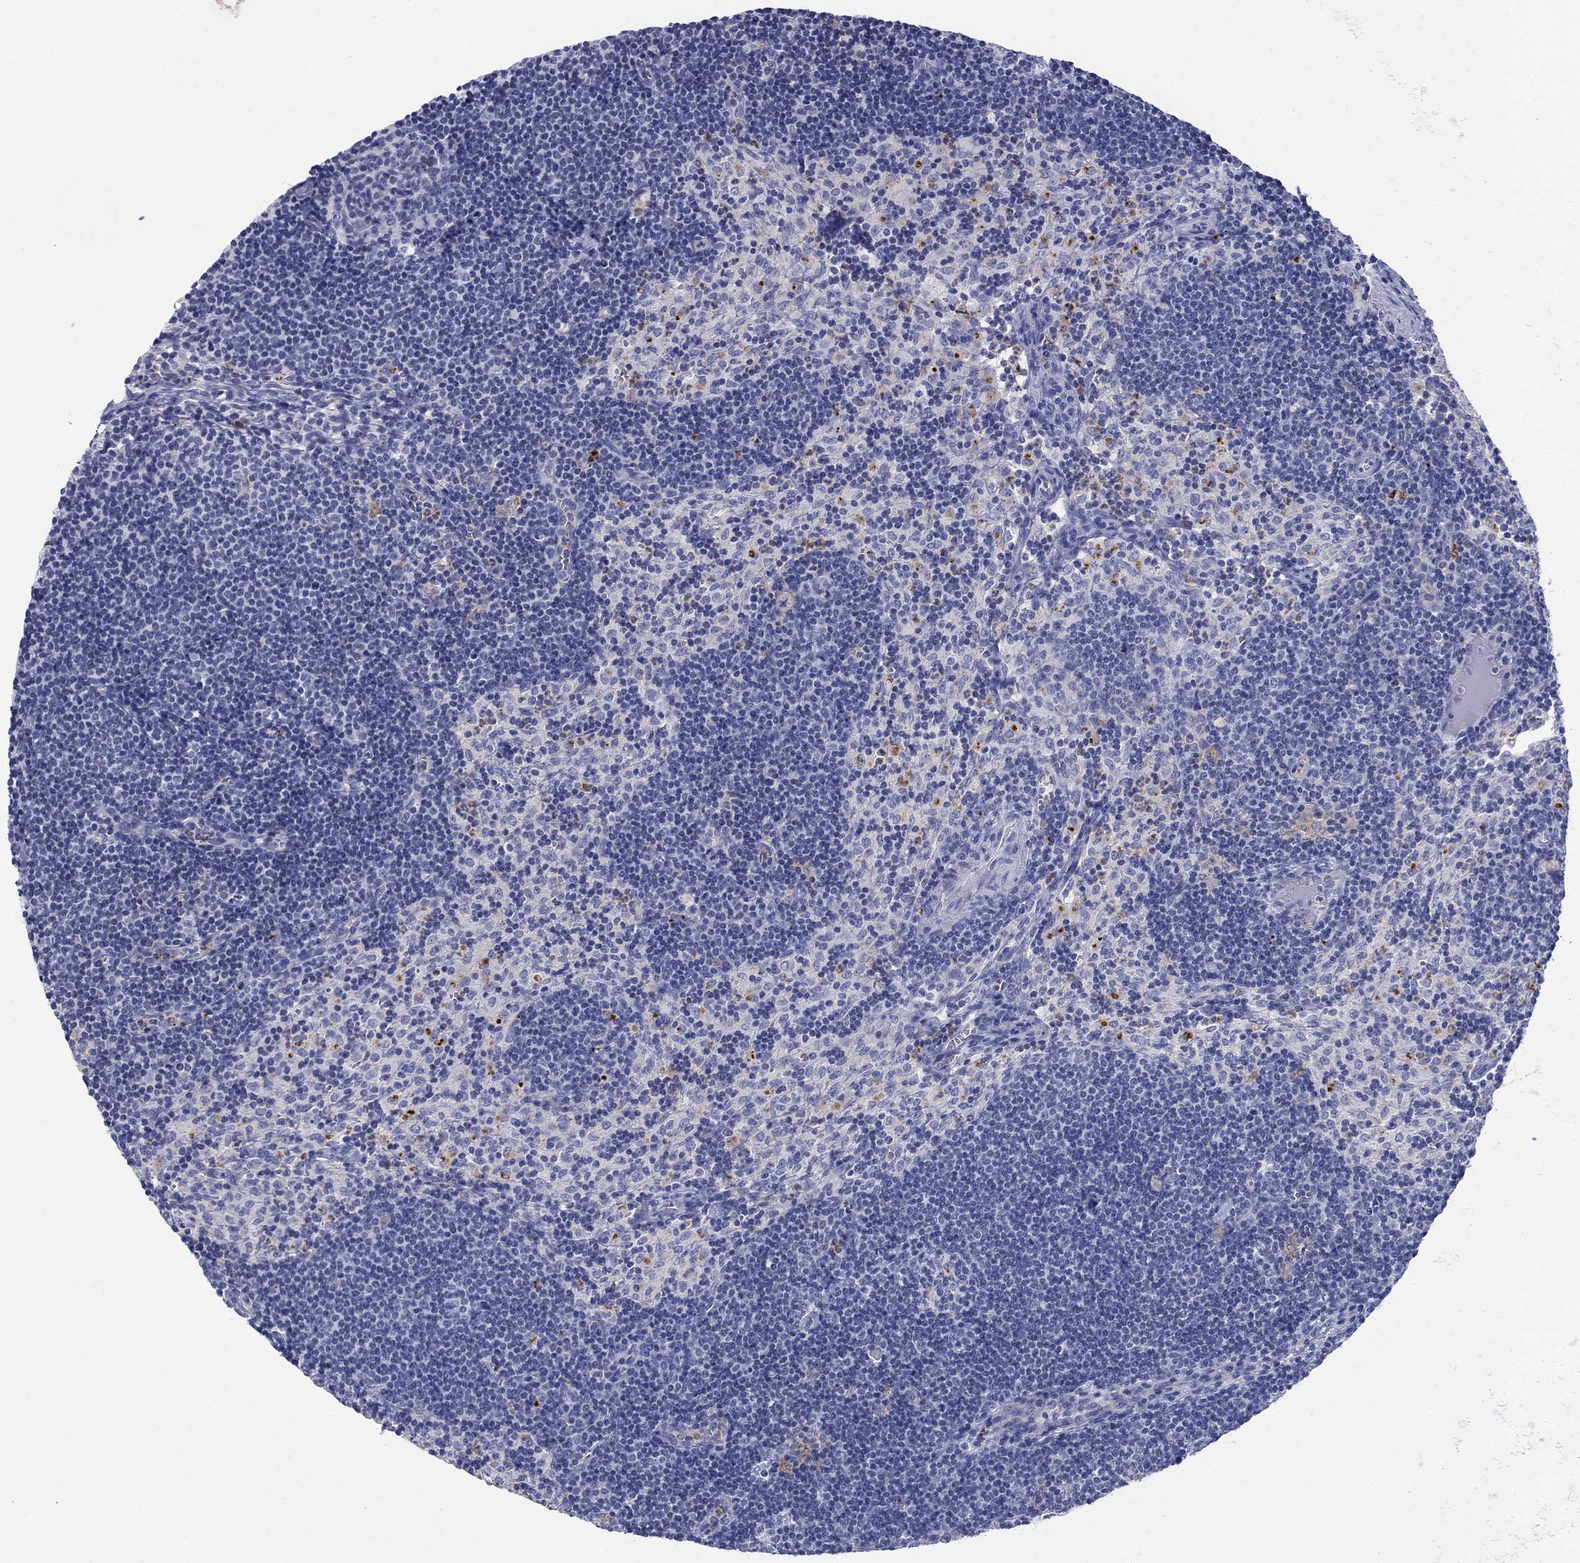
{"staining": {"intensity": "negative", "quantity": "none", "location": "none"}, "tissue": "lymph node", "cell_type": "Germinal center cells", "image_type": "normal", "snomed": [{"axis": "morphology", "description": "Normal tissue, NOS"}, {"axis": "topography", "description": "Lymph node"}], "caption": "Immunohistochemistry (IHC) of unremarkable lymph node demonstrates no positivity in germinal center cells. Brightfield microscopy of IHC stained with DAB (3,3'-diaminobenzidine) (brown) and hematoxylin (blue), captured at high magnification.", "gene": "SOX2", "patient": {"sex": "female", "age": 34}}